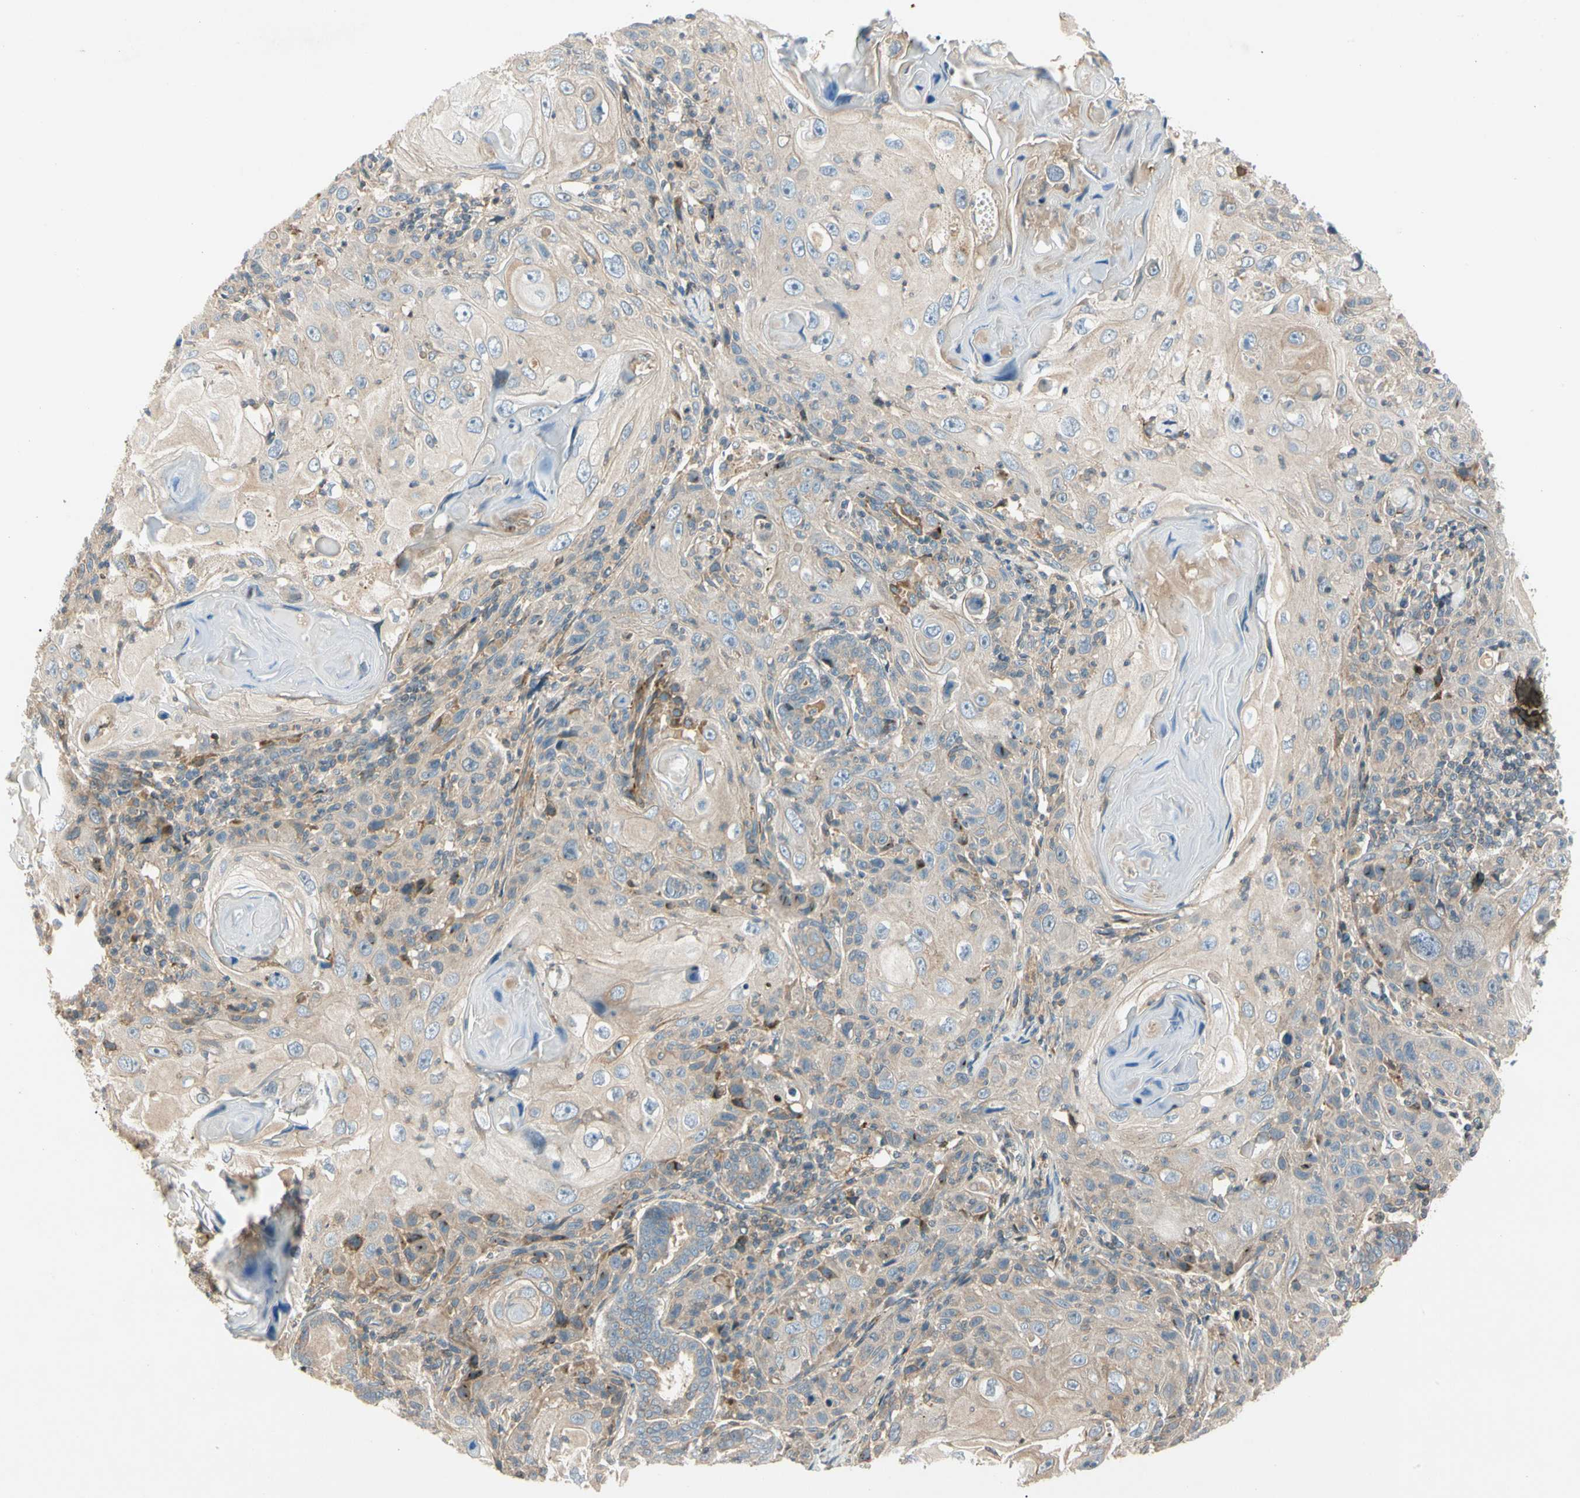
{"staining": {"intensity": "weak", "quantity": ">75%", "location": "cytoplasmic/membranous"}, "tissue": "skin cancer", "cell_type": "Tumor cells", "image_type": "cancer", "snomed": [{"axis": "morphology", "description": "Squamous cell carcinoma, NOS"}, {"axis": "topography", "description": "Skin"}], "caption": "A brown stain shows weak cytoplasmic/membranous positivity of a protein in squamous cell carcinoma (skin) tumor cells.", "gene": "CDH6", "patient": {"sex": "female", "age": 88}}